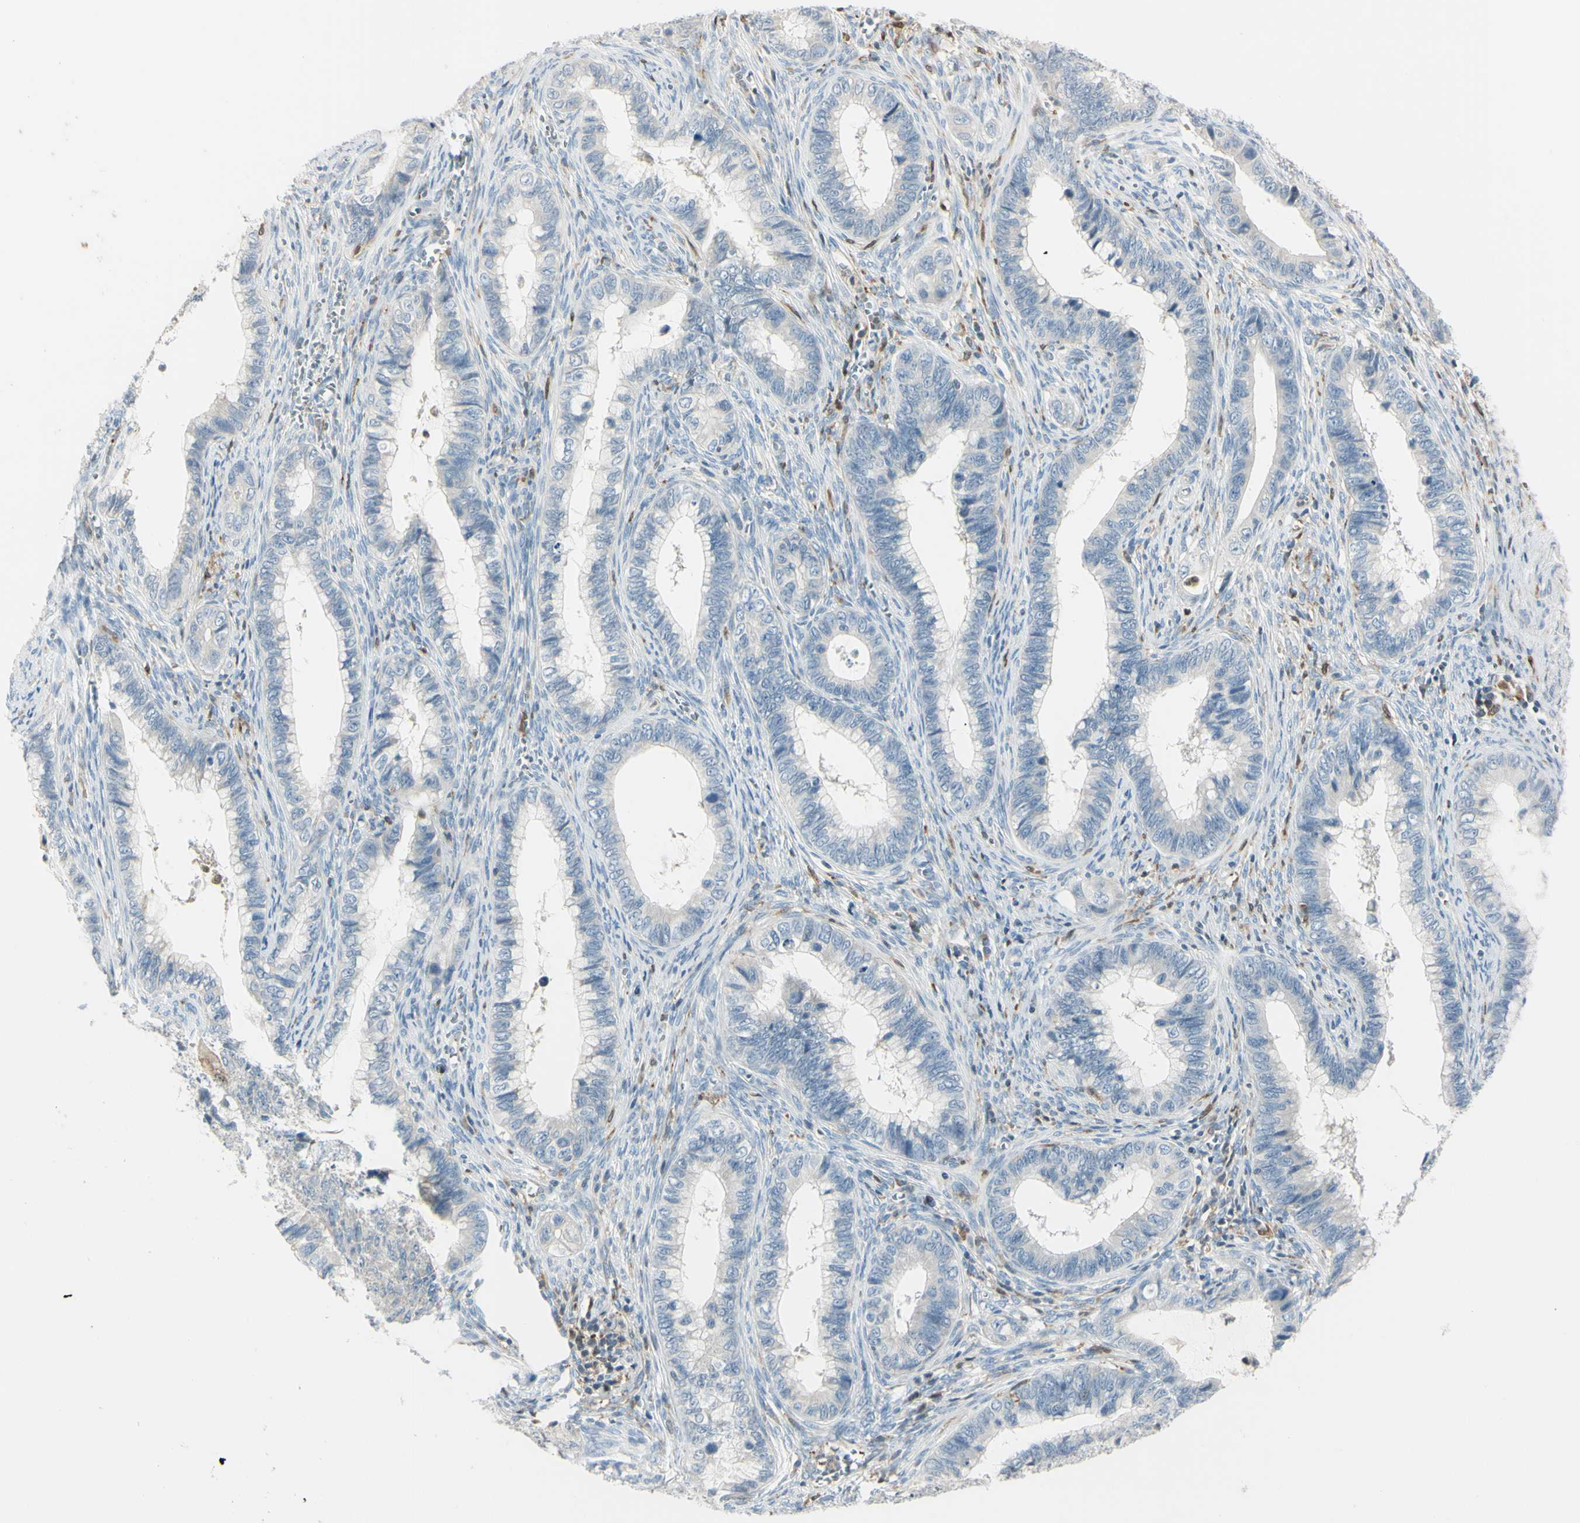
{"staining": {"intensity": "negative", "quantity": "none", "location": "none"}, "tissue": "cervical cancer", "cell_type": "Tumor cells", "image_type": "cancer", "snomed": [{"axis": "morphology", "description": "Adenocarcinoma, NOS"}, {"axis": "topography", "description": "Cervix"}], "caption": "Adenocarcinoma (cervical) was stained to show a protein in brown. There is no significant expression in tumor cells.", "gene": "CYRIB", "patient": {"sex": "female", "age": 44}}